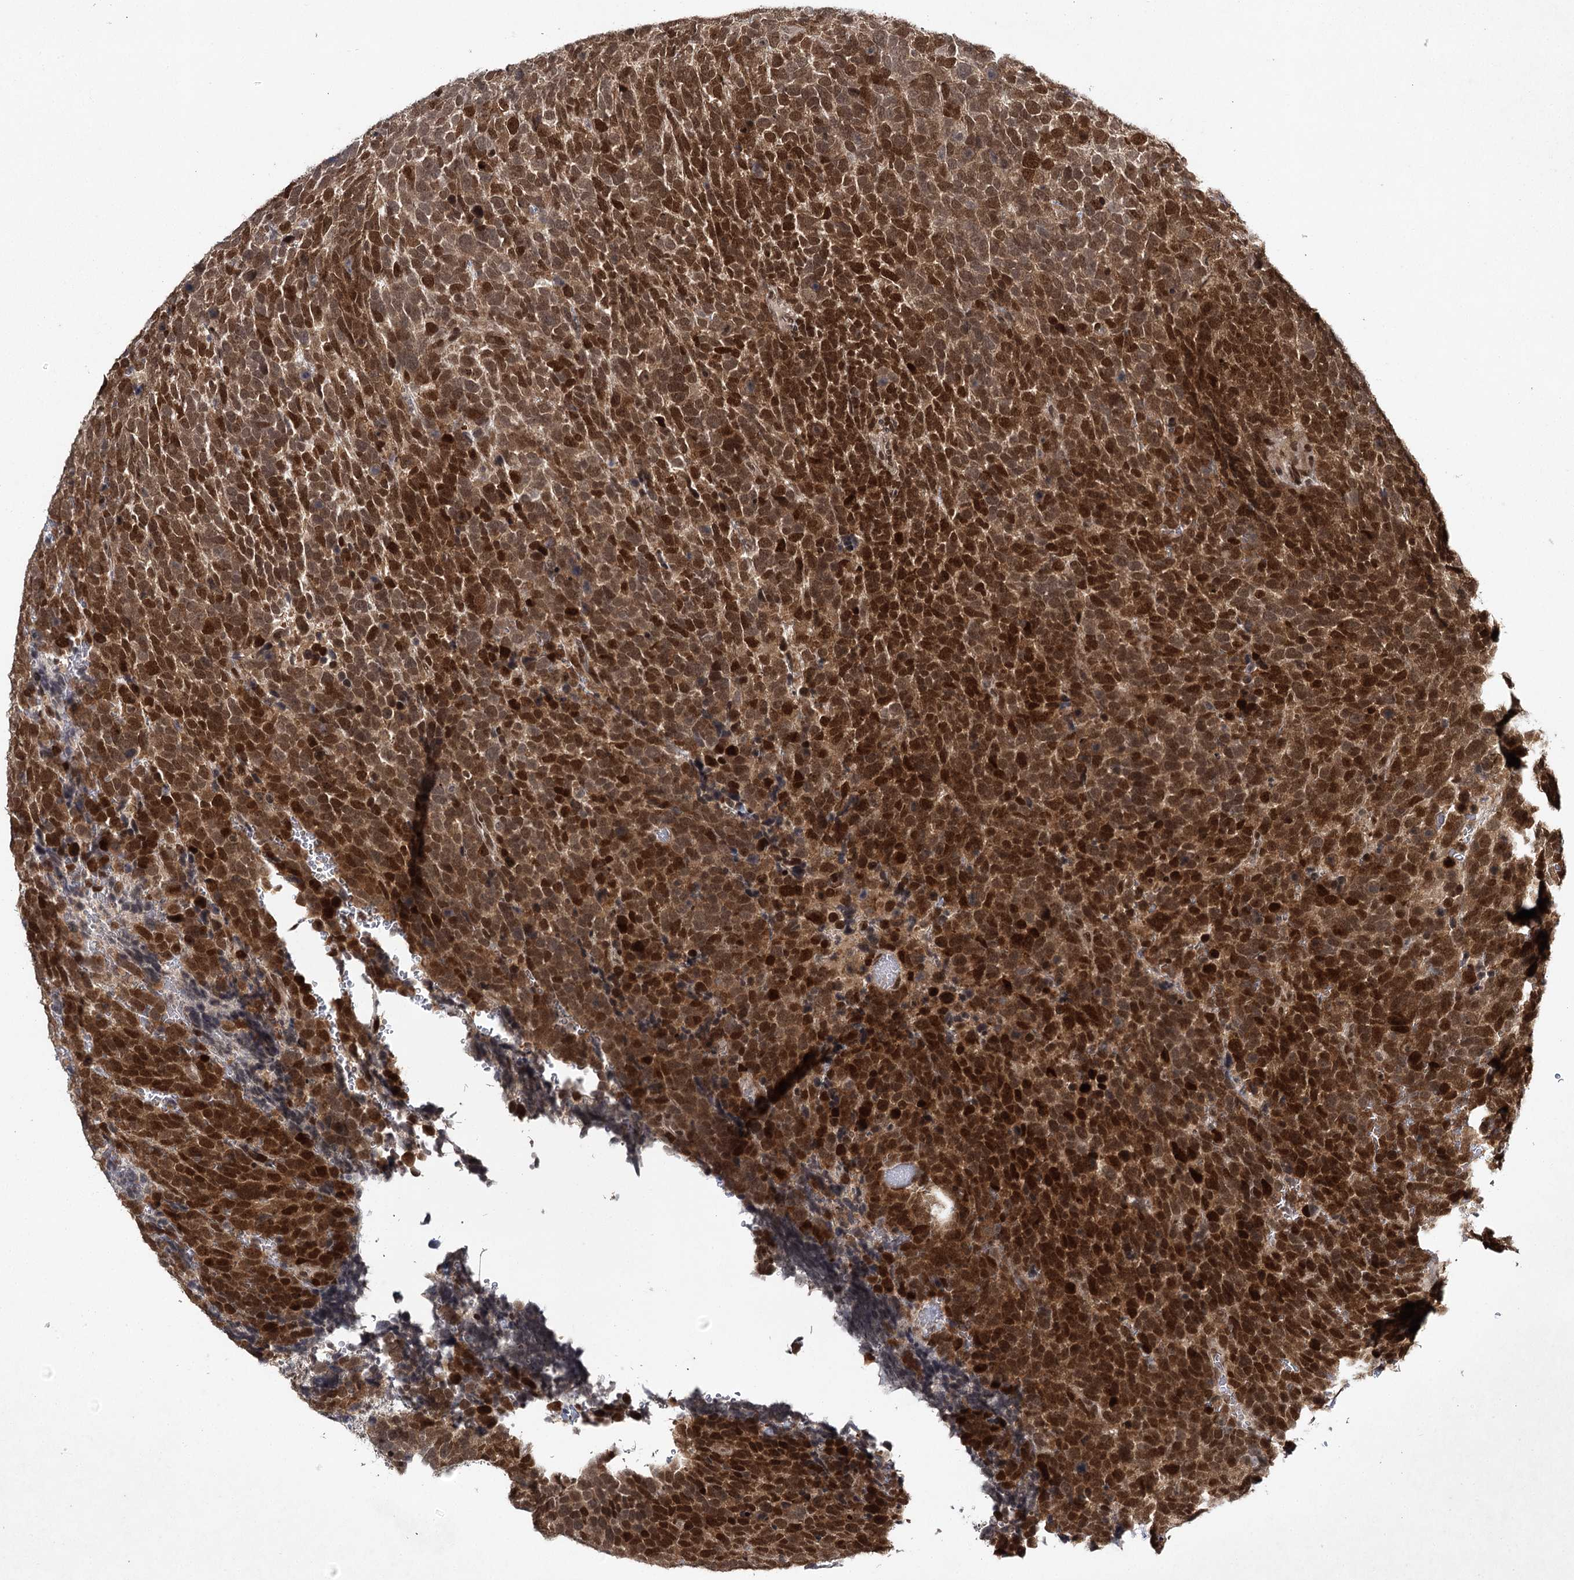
{"staining": {"intensity": "strong", "quantity": ">75%", "location": "cytoplasmic/membranous,nuclear"}, "tissue": "urothelial cancer", "cell_type": "Tumor cells", "image_type": "cancer", "snomed": [{"axis": "morphology", "description": "Urothelial carcinoma, High grade"}, {"axis": "topography", "description": "Urinary bladder"}], "caption": "Tumor cells display strong cytoplasmic/membranous and nuclear staining in about >75% of cells in high-grade urothelial carcinoma.", "gene": "DCUN1D4", "patient": {"sex": "female", "age": 82}}